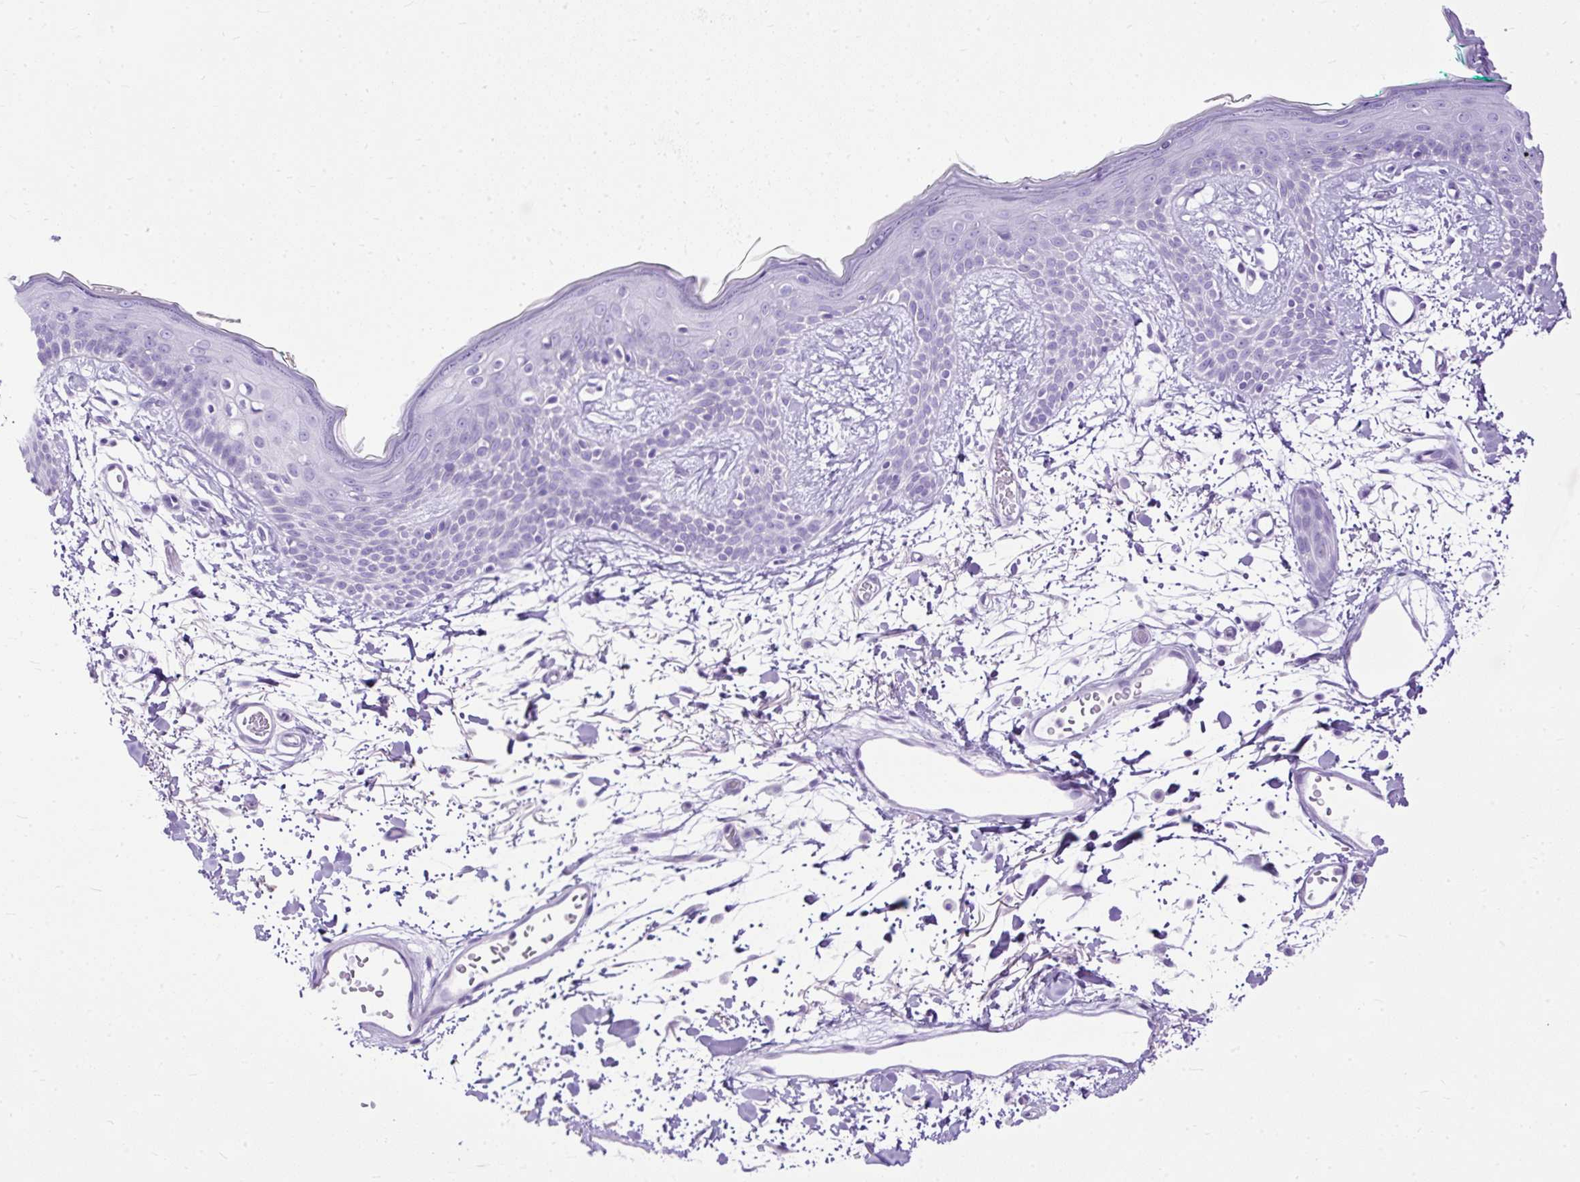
{"staining": {"intensity": "negative", "quantity": "none", "location": "none"}, "tissue": "skin", "cell_type": "Fibroblasts", "image_type": "normal", "snomed": [{"axis": "morphology", "description": "Normal tissue, NOS"}, {"axis": "topography", "description": "Skin"}], "caption": "Immunohistochemical staining of normal human skin displays no significant staining in fibroblasts. (DAB (3,3'-diaminobenzidine) IHC with hematoxylin counter stain).", "gene": "HEY1", "patient": {"sex": "male", "age": 79}}